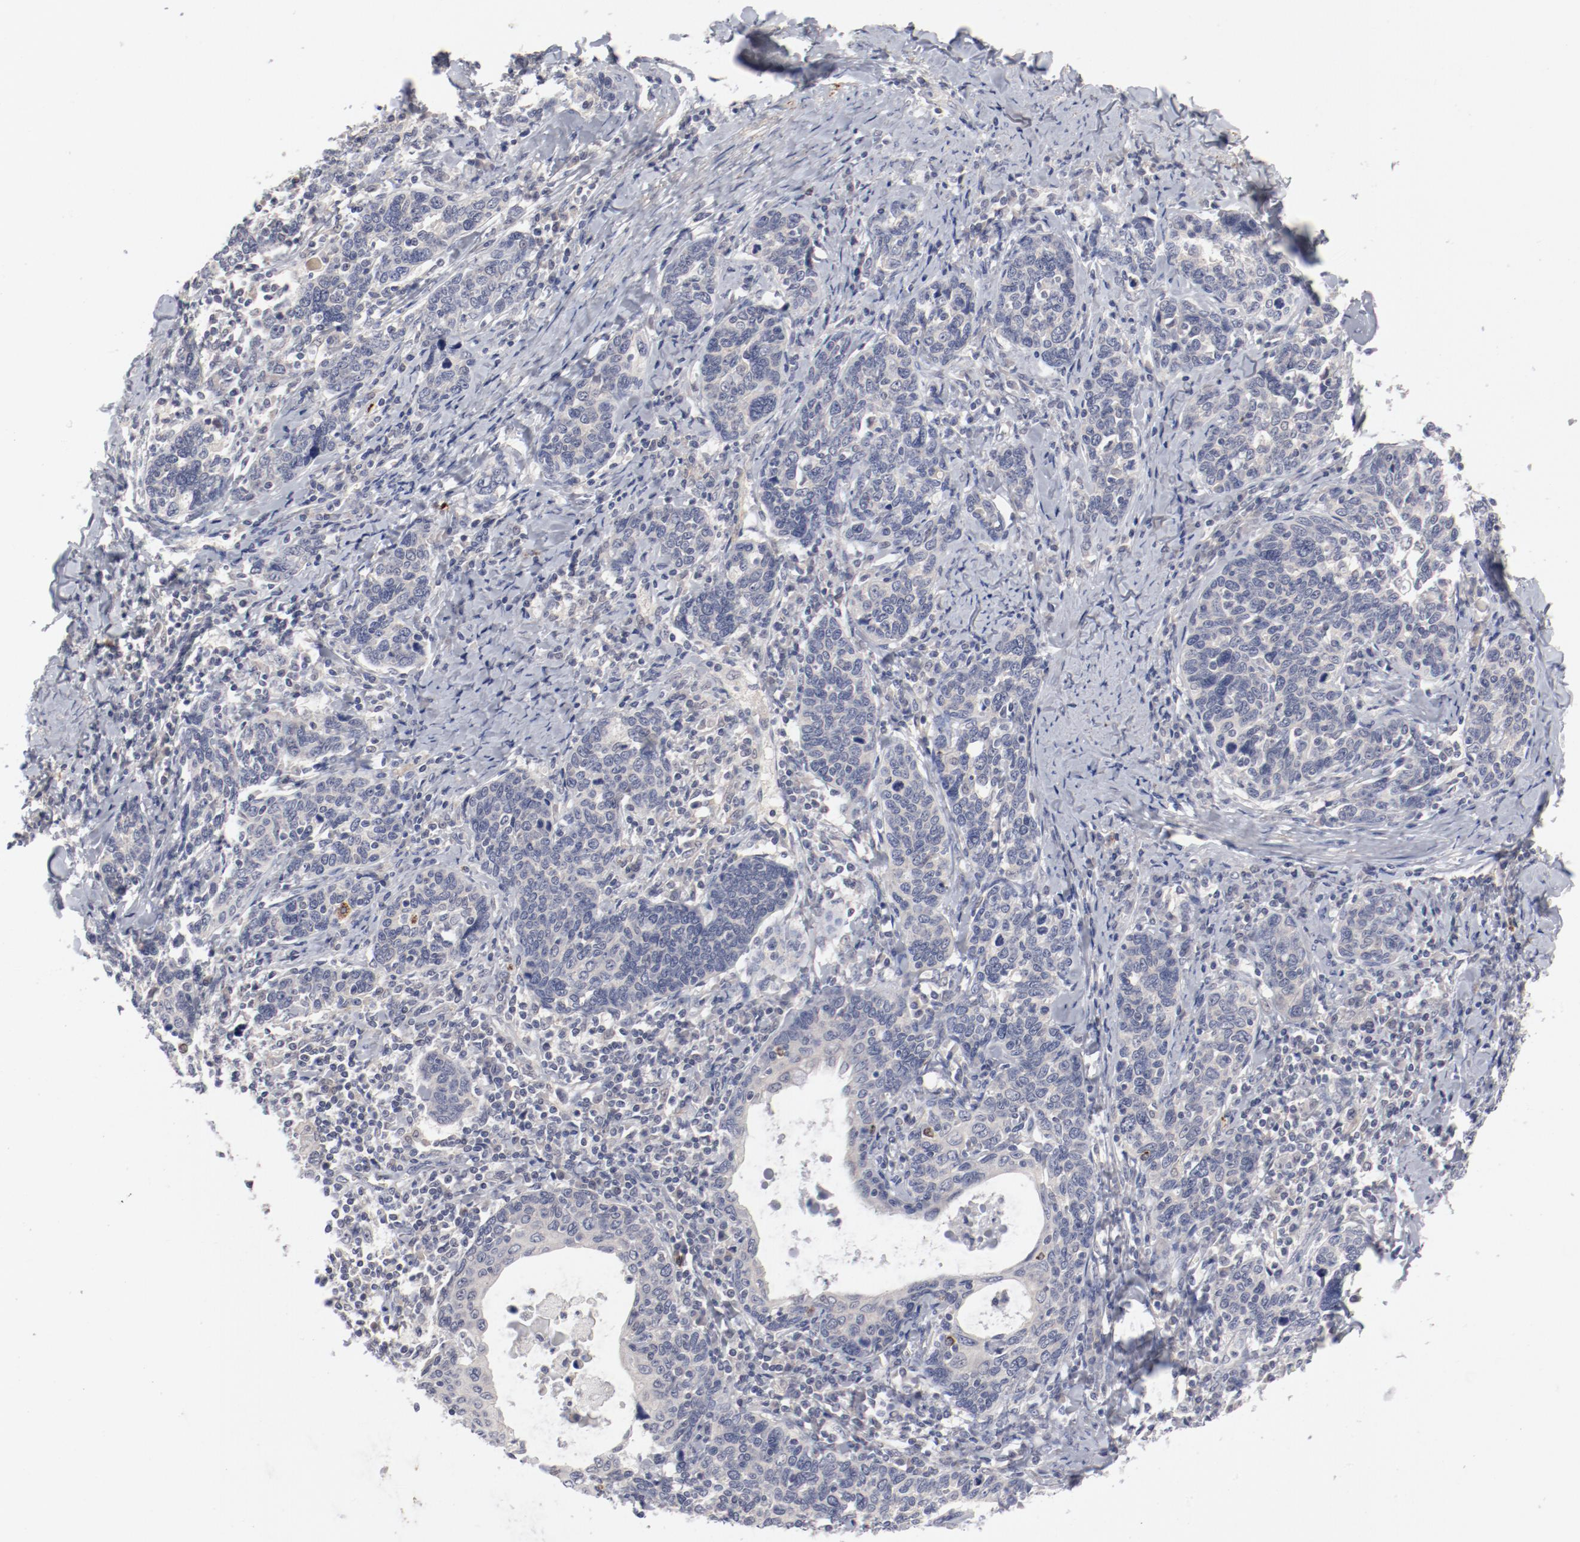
{"staining": {"intensity": "negative", "quantity": "none", "location": "none"}, "tissue": "cervical cancer", "cell_type": "Tumor cells", "image_type": "cancer", "snomed": [{"axis": "morphology", "description": "Squamous cell carcinoma, NOS"}, {"axis": "topography", "description": "Cervix"}], "caption": "Tumor cells are negative for brown protein staining in cervical cancer. Brightfield microscopy of immunohistochemistry (IHC) stained with DAB (brown) and hematoxylin (blue), captured at high magnification.", "gene": "SH3BGR", "patient": {"sex": "female", "age": 41}}